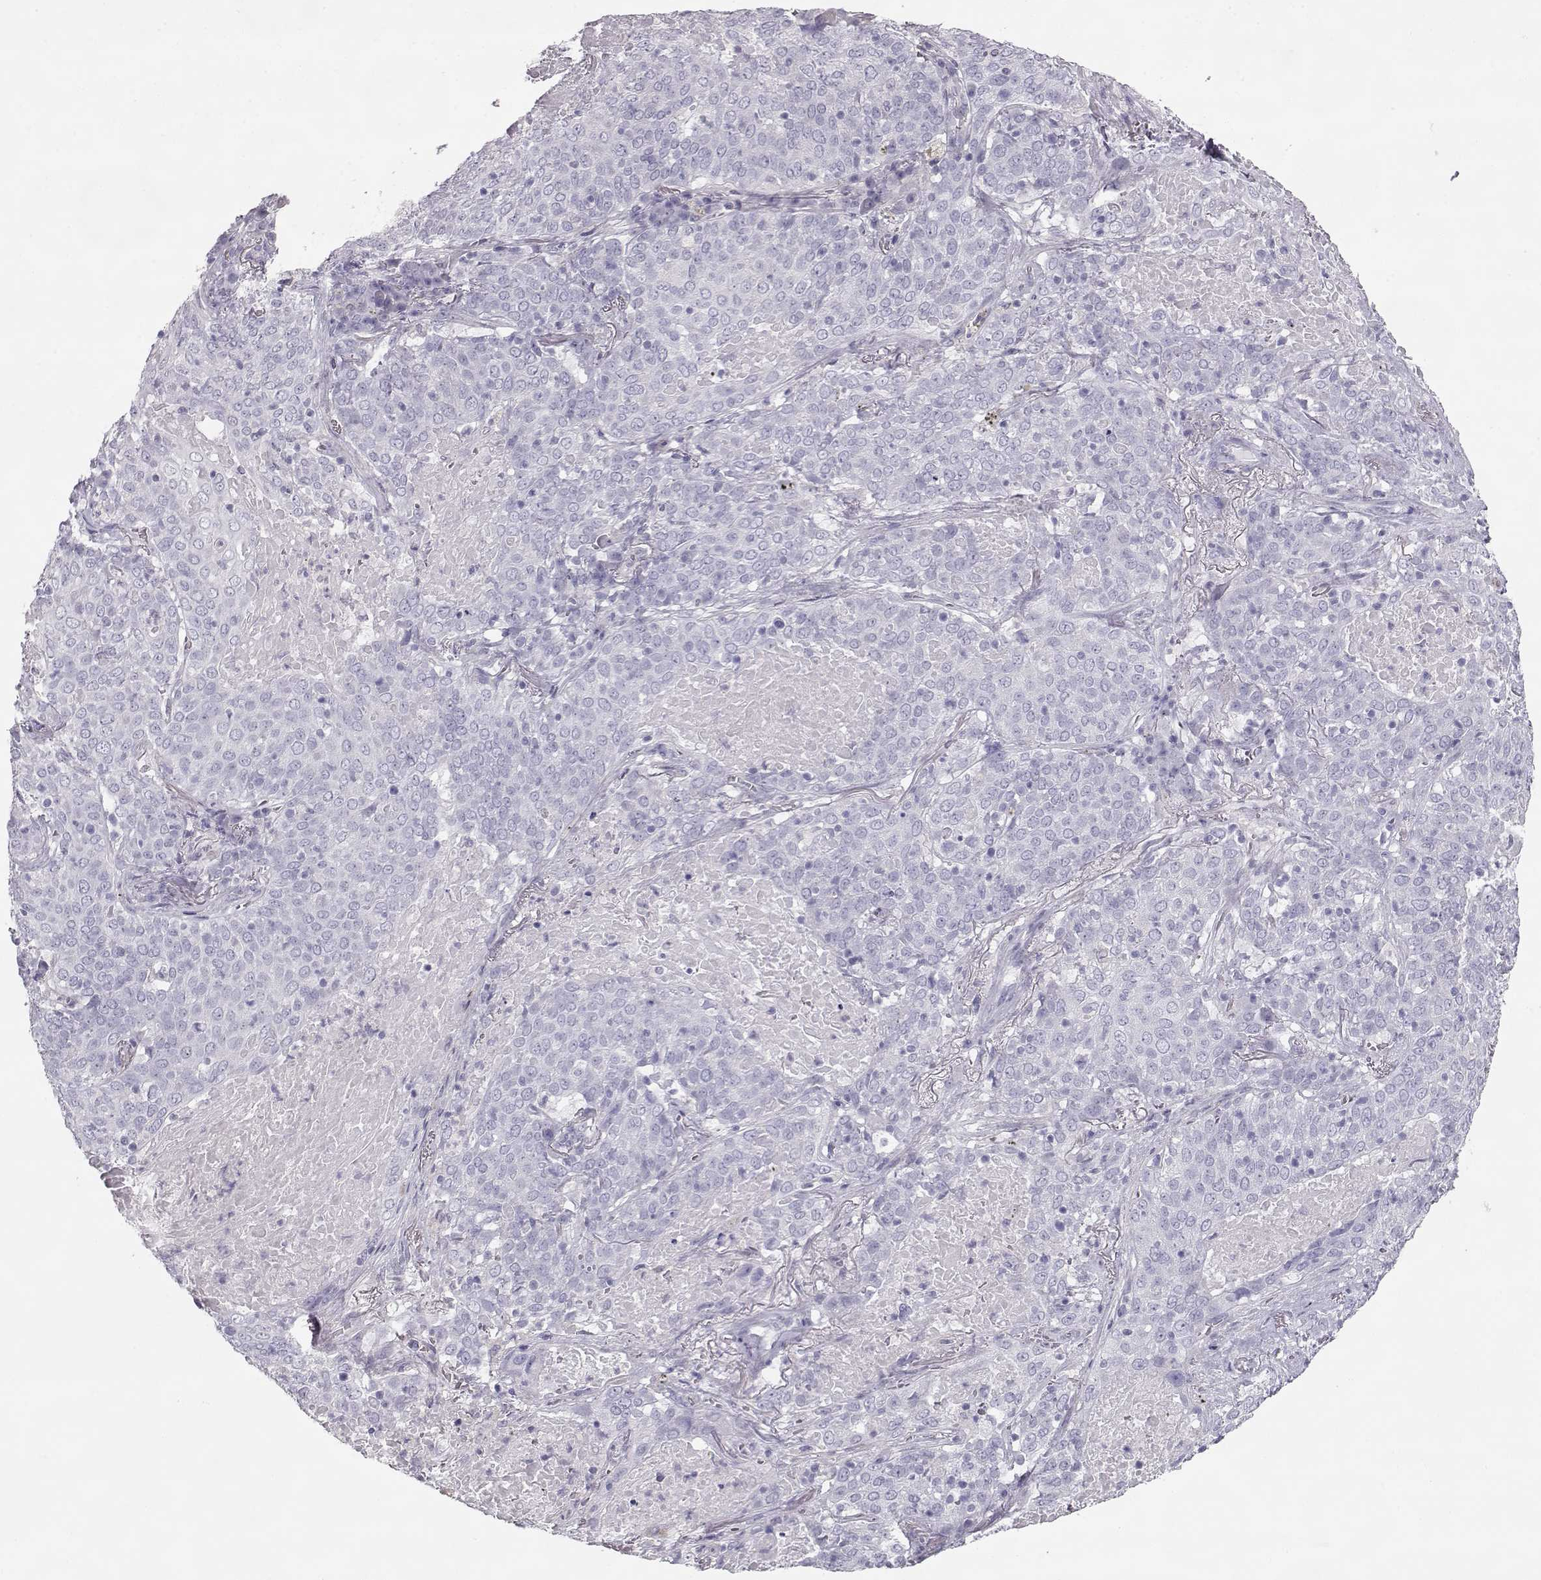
{"staining": {"intensity": "negative", "quantity": "none", "location": "none"}, "tissue": "lung cancer", "cell_type": "Tumor cells", "image_type": "cancer", "snomed": [{"axis": "morphology", "description": "Squamous cell carcinoma, NOS"}, {"axis": "topography", "description": "Lung"}], "caption": "Immunohistochemical staining of lung squamous cell carcinoma displays no significant positivity in tumor cells.", "gene": "SLITRK3", "patient": {"sex": "male", "age": 82}}